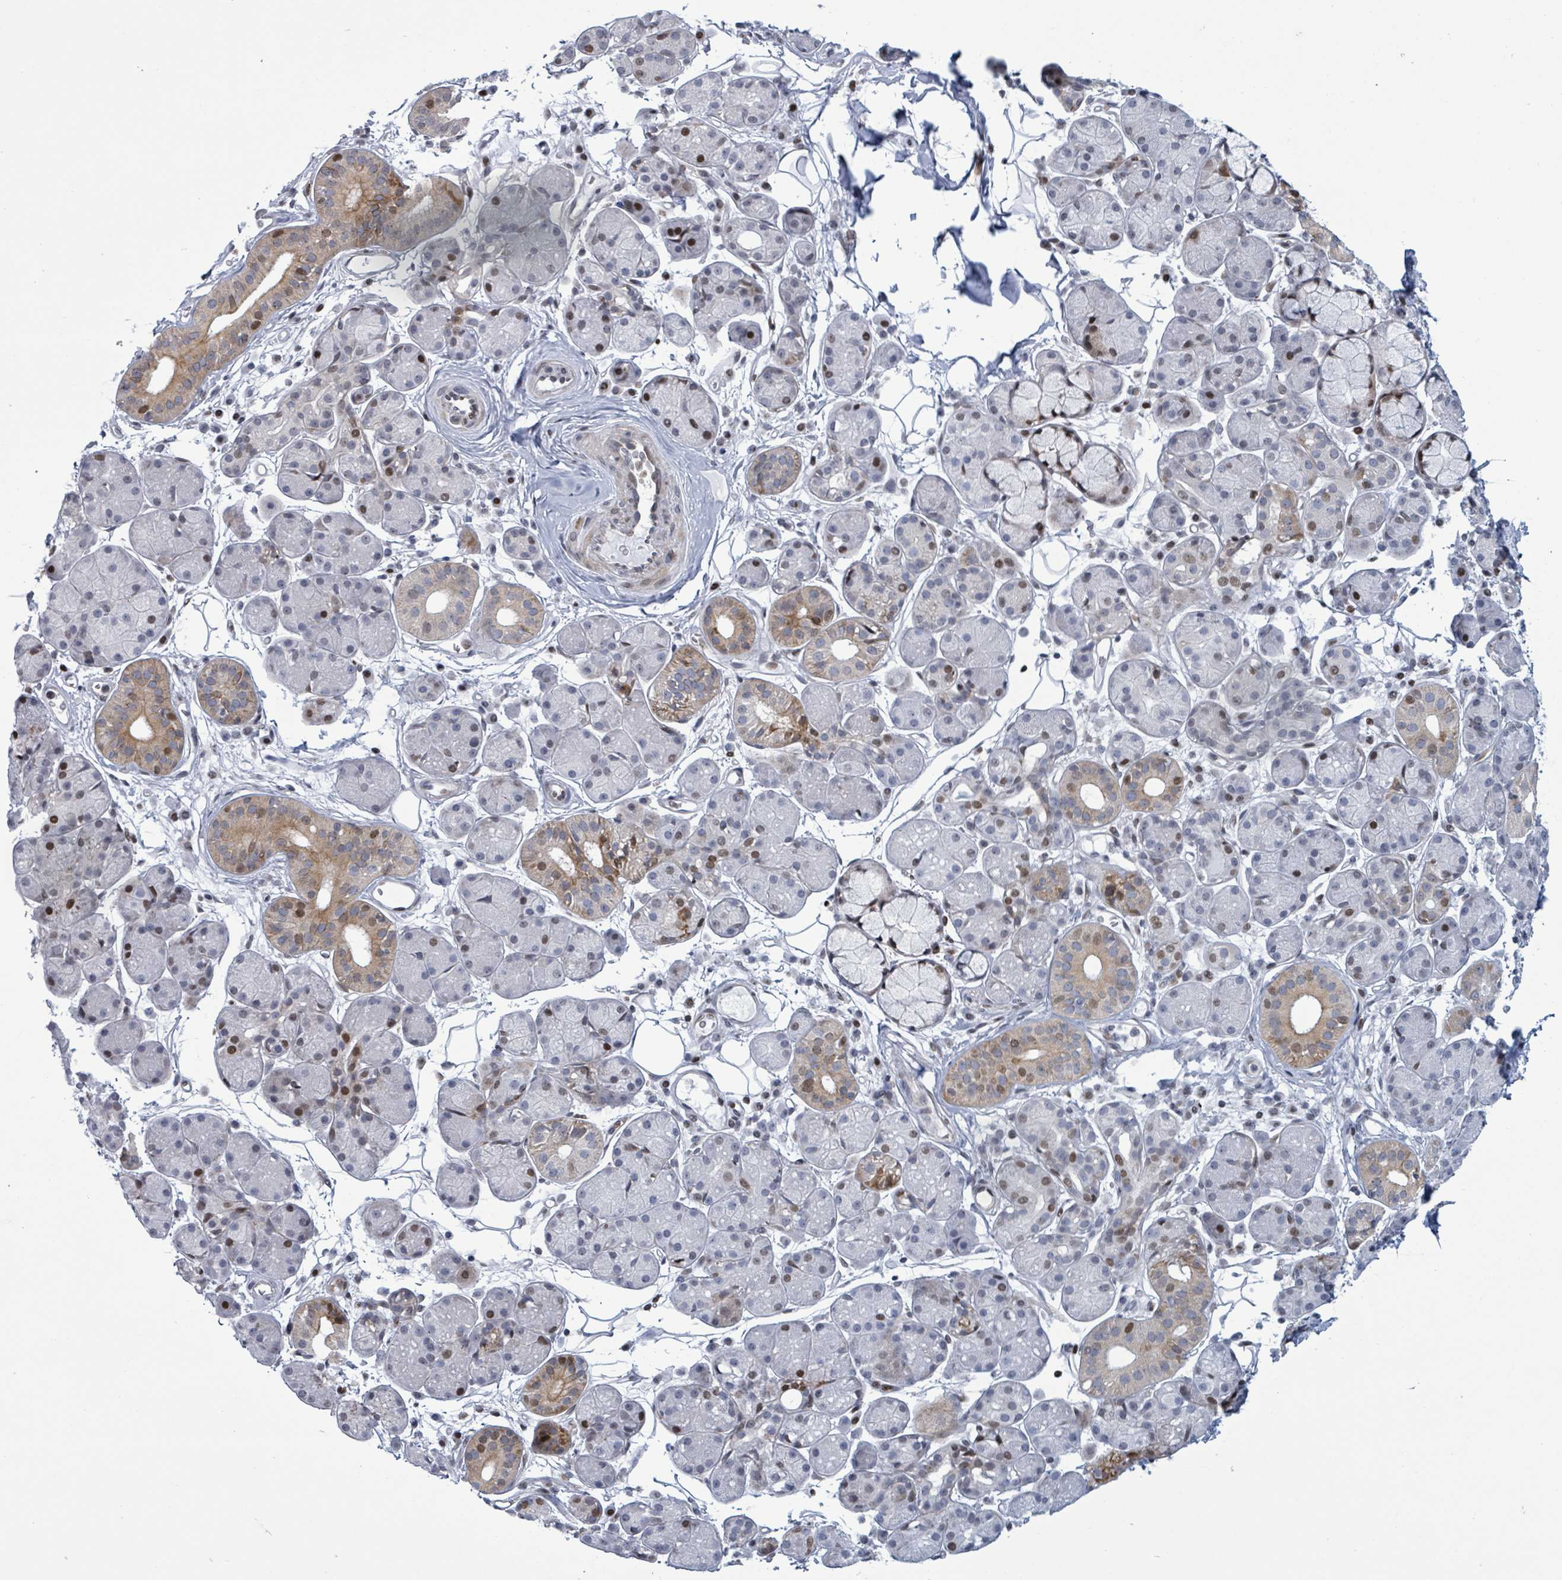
{"staining": {"intensity": "strong", "quantity": "<25%", "location": "cytoplasmic/membranous,nuclear"}, "tissue": "salivary gland", "cell_type": "Glandular cells", "image_type": "normal", "snomed": [{"axis": "morphology", "description": "Squamous cell carcinoma, NOS"}, {"axis": "topography", "description": "Skin"}, {"axis": "topography", "description": "Head-Neck"}], "caption": "Immunohistochemical staining of normal salivary gland exhibits strong cytoplasmic/membranous,nuclear protein positivity in approximately <25% of glandular cells. The protein of interest is shown in brown color, while the nuclei are stained blue.", "gene": "FNDC4", "patient": {"sex": "male", "age": 80}}